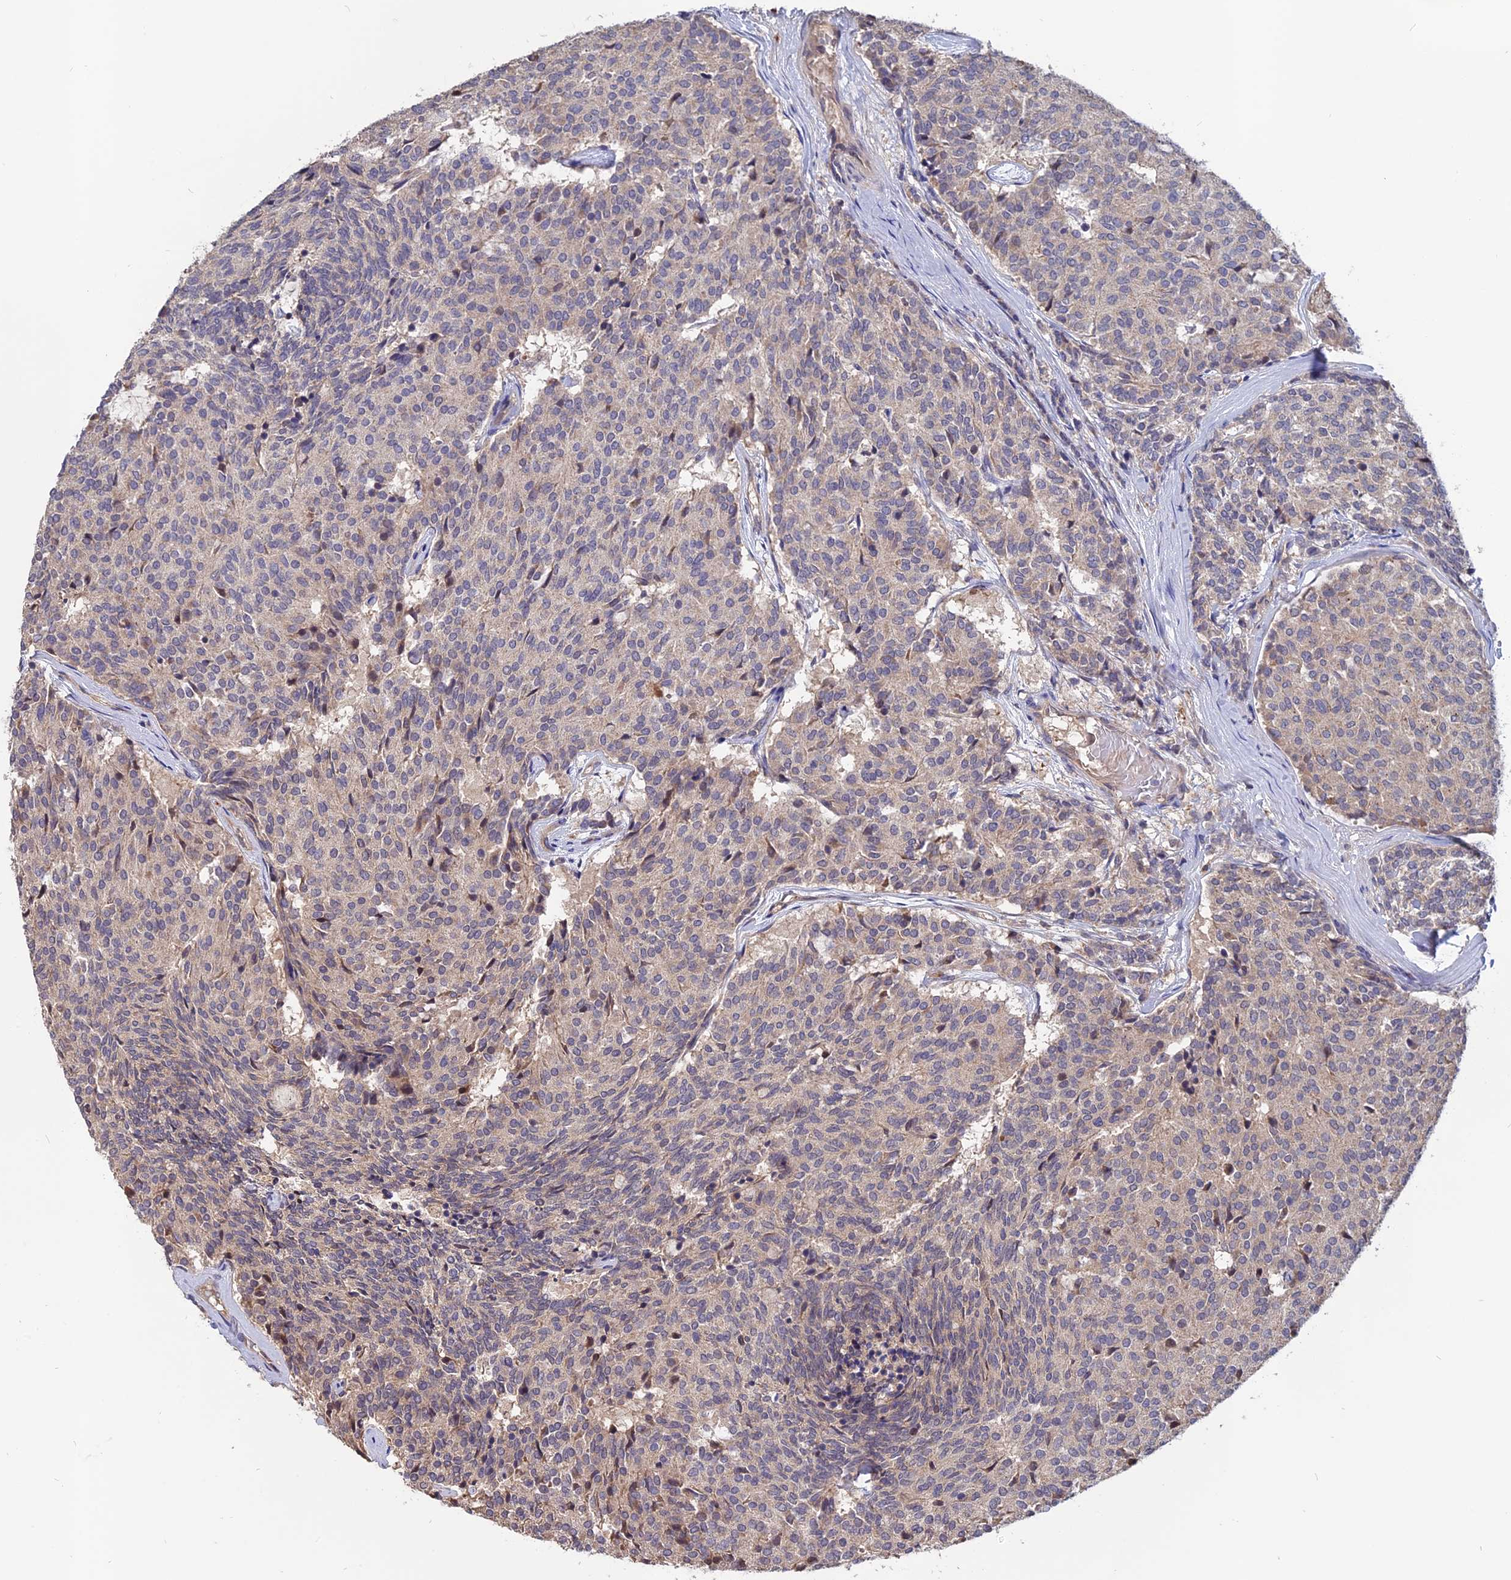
{"staining": {"intensity": "negative", "quantity": "none", "location": "none"}, "tissue": "carcinoid", "cell_type": "Tumor cells", "image_type": "cancer", "snomed": [{"axis": "morphology", "description": "Carcinoid, malignant, NOS"}, {"axis": "topography", "description": "Pancreas"}], "caption": "Immunohistochemical staining of carcinoid reveals no significant expression in tumor cells. Nuclei are stained in blue.", "gene": "CARMIL2", "patient": {"sex": "female", "age": 54}}